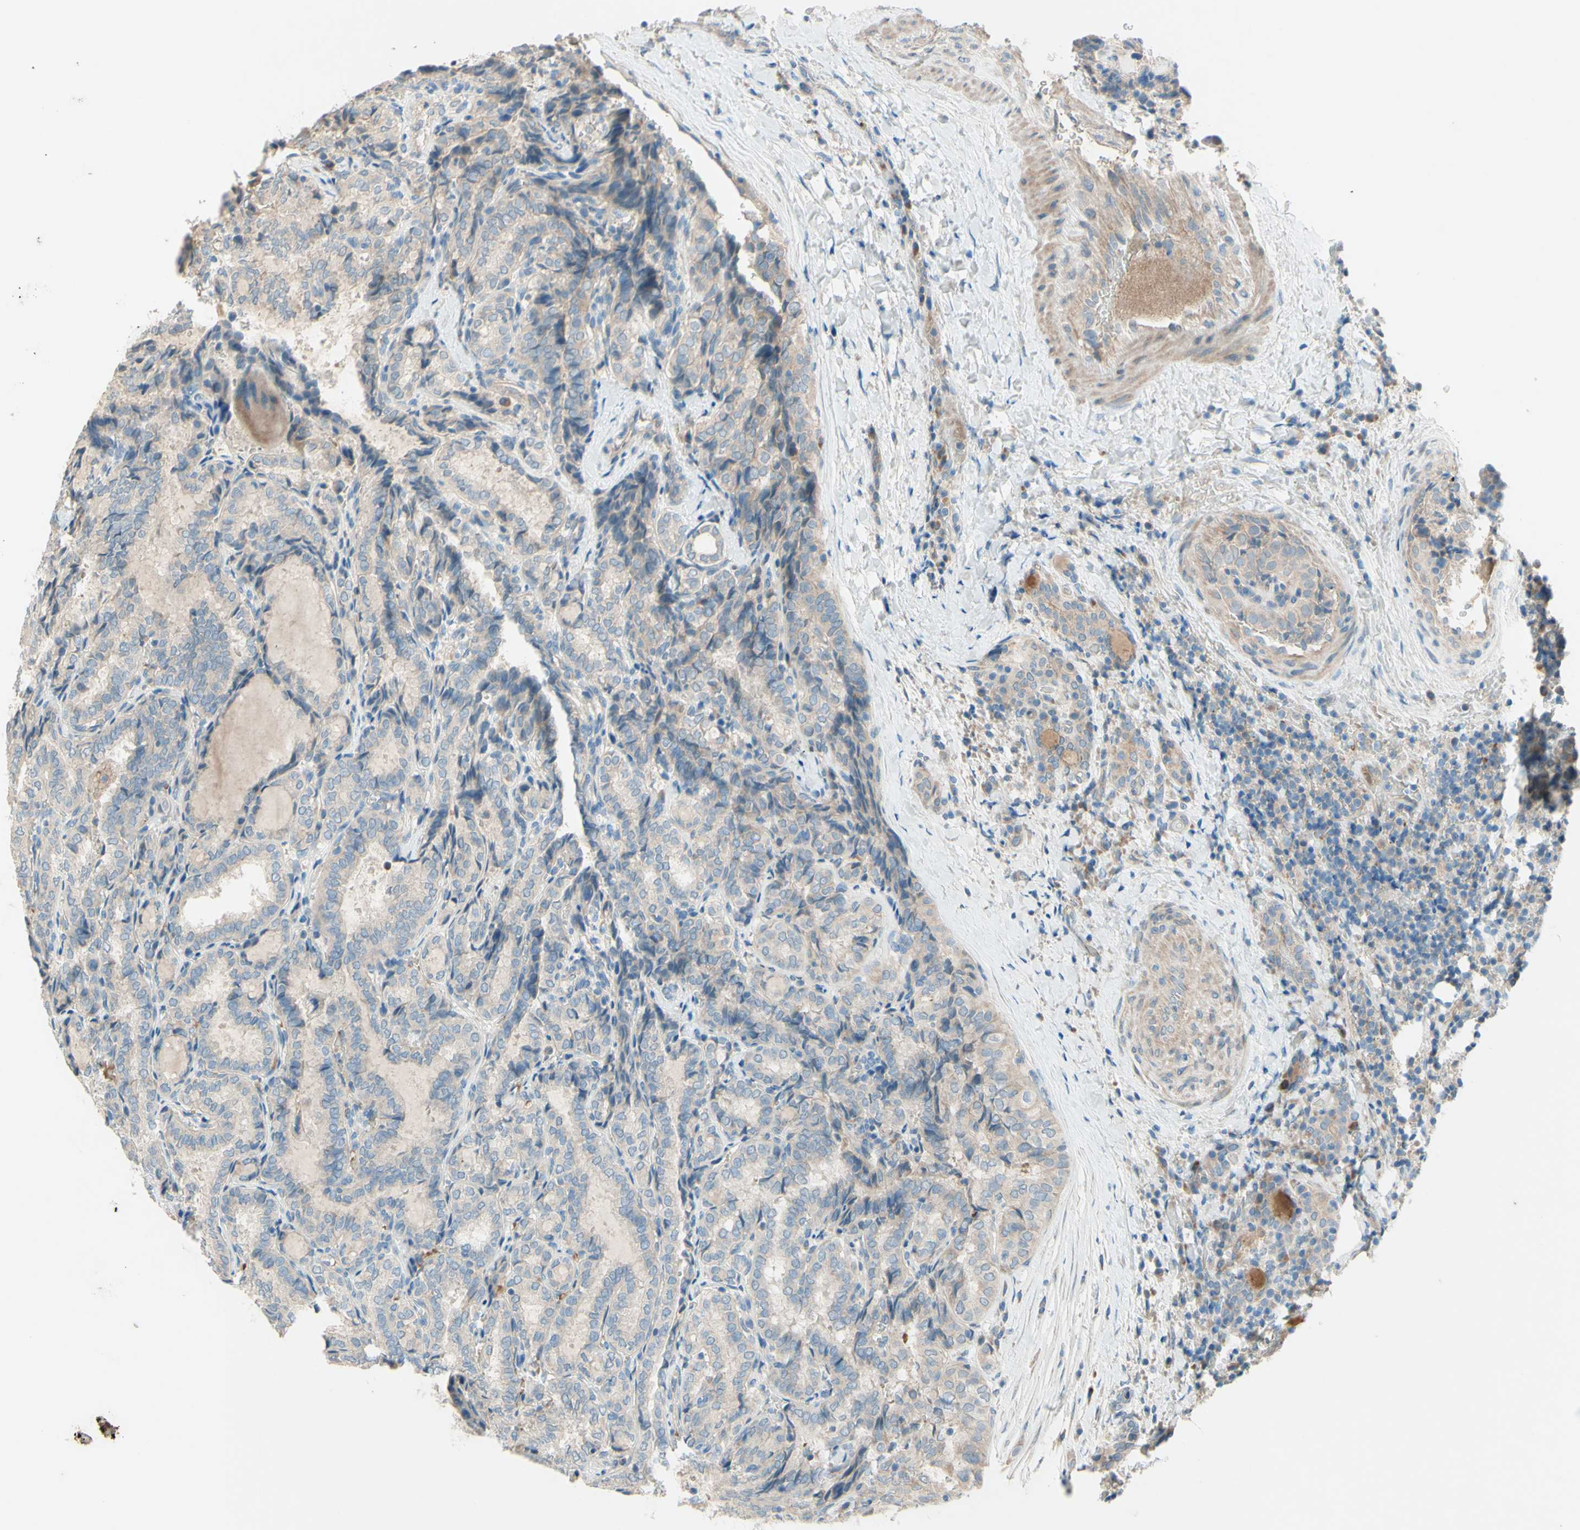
{"staining": {"intensity": "negative", "quantity": "none", "location": "none"}, "tissue": "thyroid cancer", "cell_type": "Tumor cells", "image_type": "cancer", "snomed": [{"axis": "morphology", "description": "Normal tissue, NOS"}, {"axis": "morphology", "description": "Papillary adenocarcinoma, NOS"}, {"axis": "topography", "description": "Thyroid gland"}], "caption": "This is an immunohistochemistry (IHC) micrograph of human papillary adenocarcinoma (thyroid). There is no staining in tumor cells.", "gene": "IL2", "patient": {"sex": "female", "age": 30}}